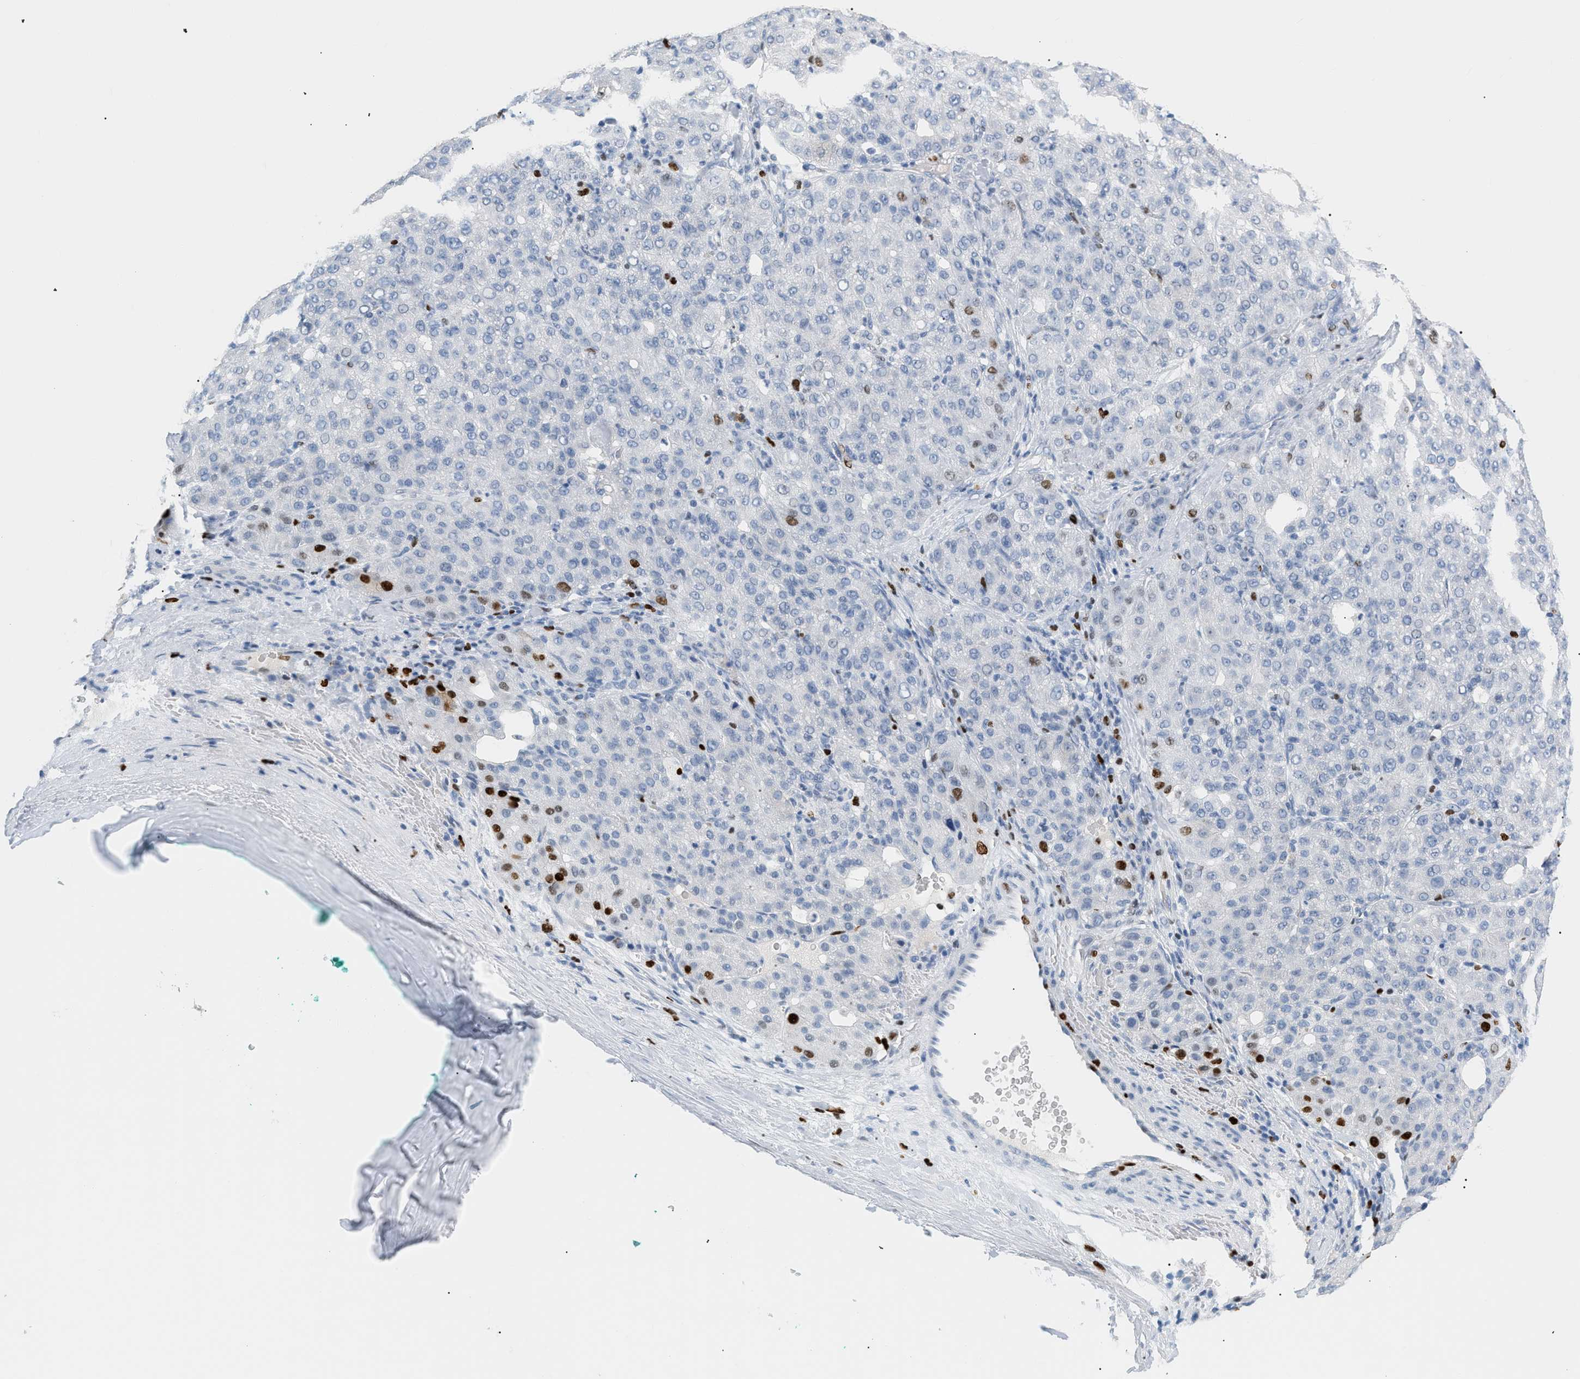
{"staining": {"intensity": "moderate", "quantity": "<25%", "location": "nuclear"}, "tissue": "liver cancer", "cell_type": "Tumor cells", "image_type": "cancer", "snomed": [{"axis": "morphology", "description": "Carcinoma, Hepatocellular, NOS"}, {"axis": "topography", "description": "Liver"}], "caption": "Liver cancer (hepatocellular carcinoma) tissue exhibits moderate nuclear expression in approximately <25% of tumor cells, visualized by immunohistochemistry.", "gene": "MCM7", "patient": {"sex": "male", "age": 65}}